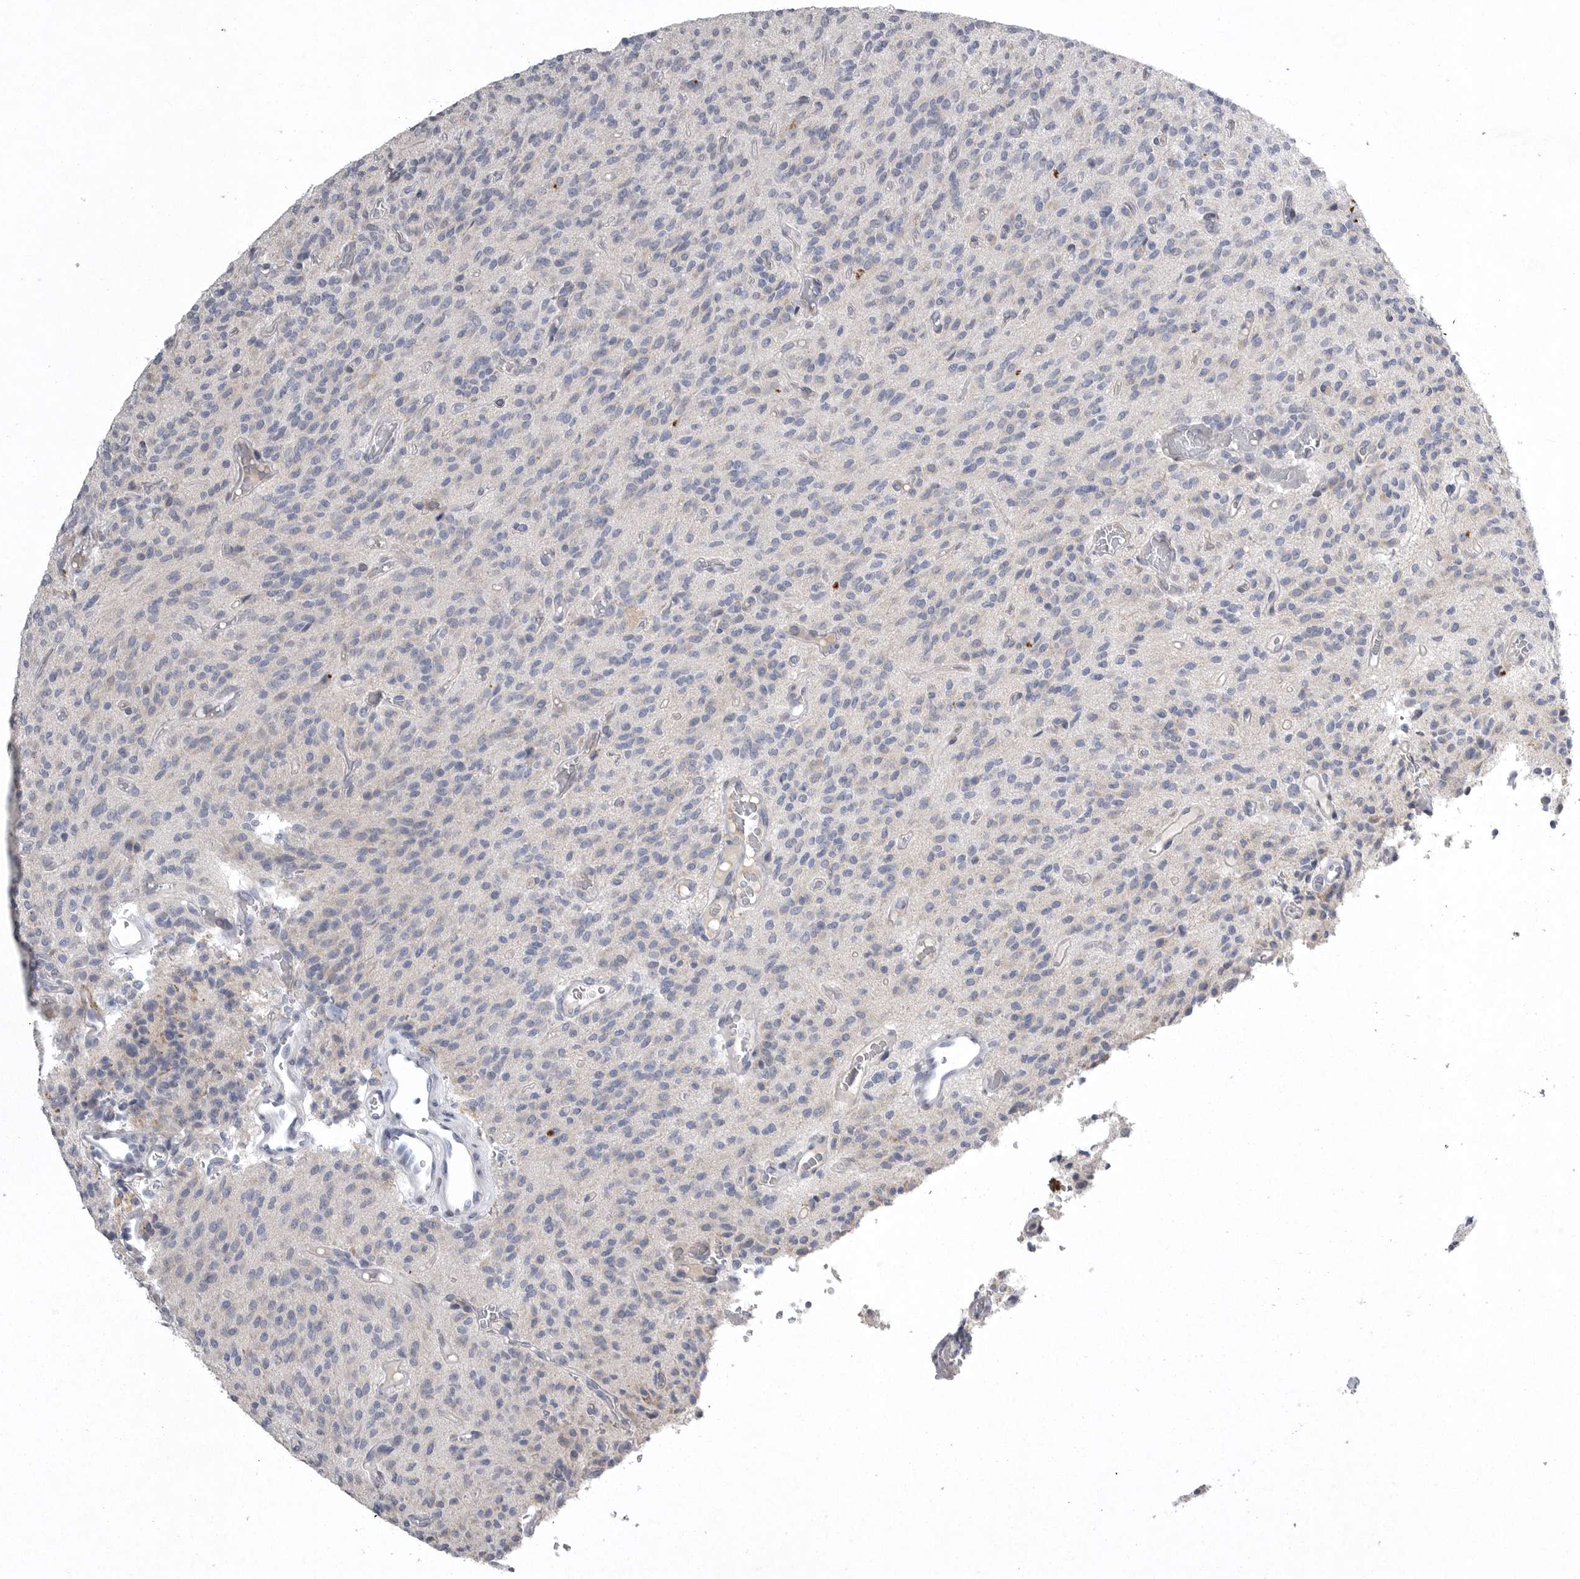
{"staining": {"intensity": "negative", "quantity": "none", "location": "none"}, "tissue": "glioma", "cell_type": "Tumor cells", "image_type": "cancer", "snomed": [{"axis": "morphology", "description": "Glioma, malignant, High grade"}, {"axis": "topography", "description": "Brain"}], "caption": "This is an immunohistochemistry histopathology image of malignant glioma (high-grade). There is no staining in tumor cells.", "gene": "CRP", "patient": {"sex": "male", "age": 34}}